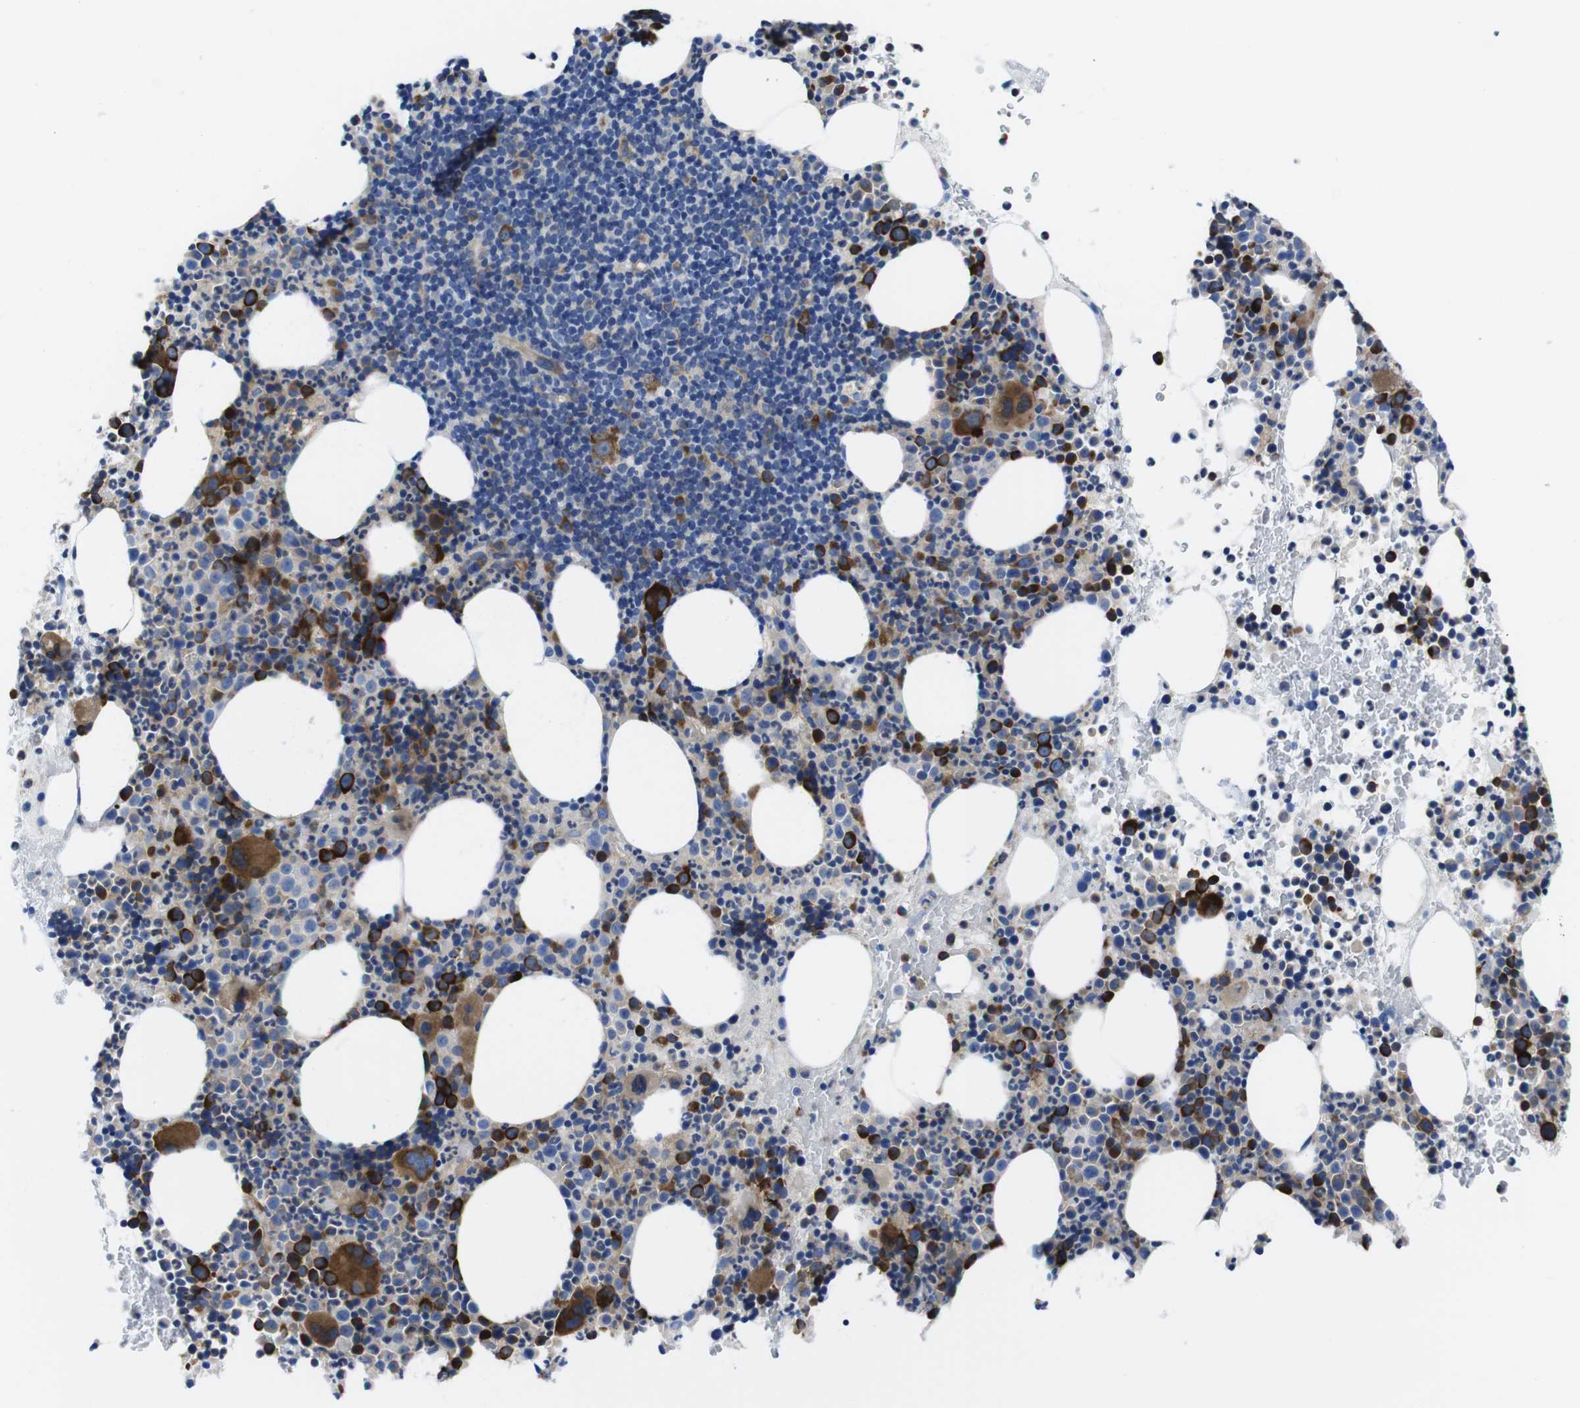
{"staining": {"intensity": "strong", "quantity": "25%-75%", "location": "cytoplasmic/membranous"}, "tissue": "bone marrow", "cell_type": "Hematopoietic cells", "image_type": "normal", "snomed": [{"axis": "morphology", "description": "Normal tissue, NOS"}, {"axis": "morphology", "description": "Inflammation, NOS"}, {"axis": "topography", "description": "Bone marrow"}], "caption": "This histopathology image exhibits IHC staining of normal human bone marrow, with high strong cytoplasmic/membranous staining in approximately 25%-75% of hematopoietic cells.", "gene": "EIF4A1", "patient": {"sex": "male", "age": 73}}